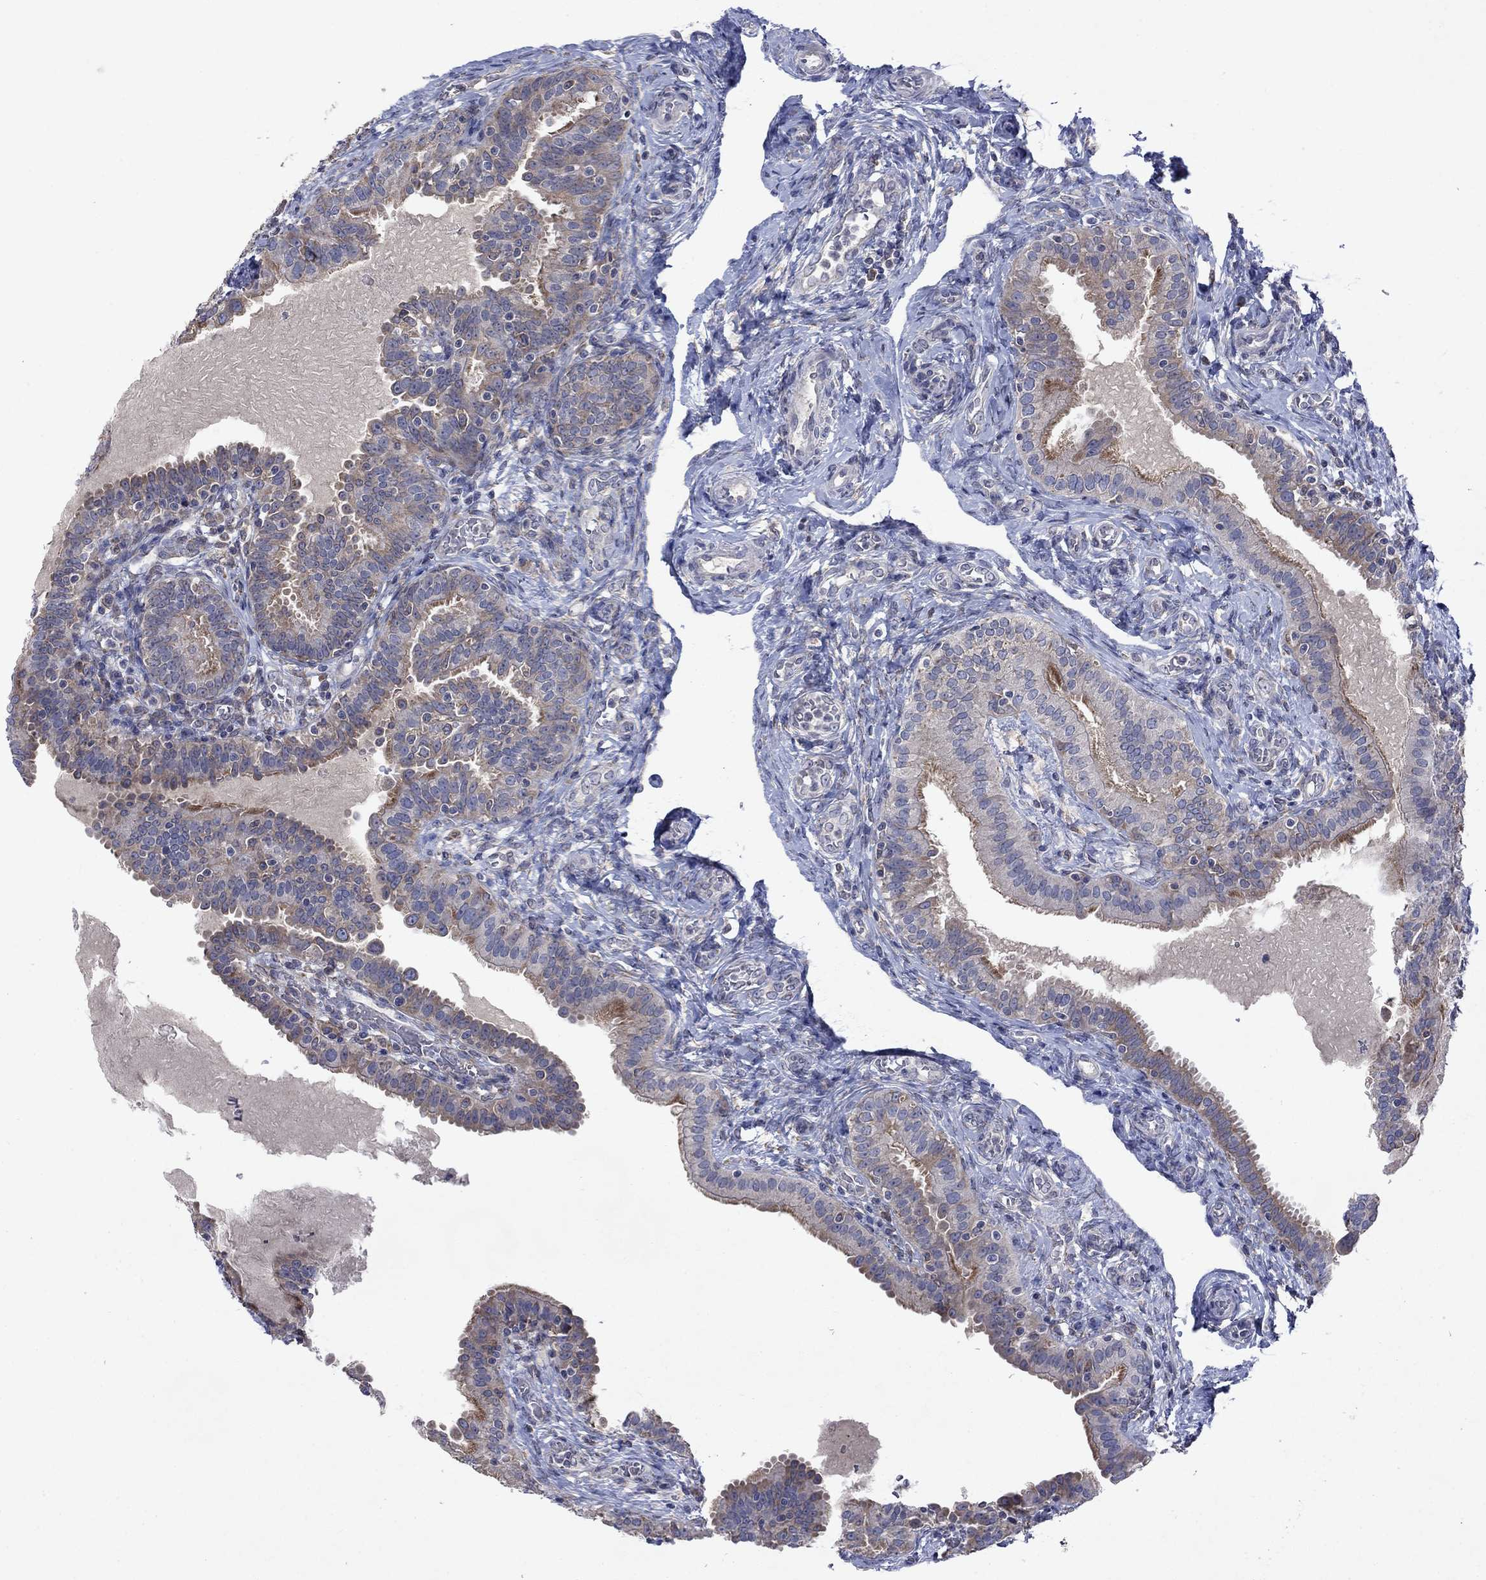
{"staining": {"intensity": "moderate", "quantity": "25%-75%", "location": "cytoplasmic/membranous"}, "tissue": "fallopian tube", "cell_type": "Glandular cells", "image_type": "normal", "snomed": [{"axis": "morphology", "description": "Normal tissue, NOS"}, {"axis": "topography", "description": "Fallopian tube"}, {"axis": "topography", "description": "Ovary"}], "caption": "Glandular cells exhibit medium levels of moderate cytoplasmic/membranous positivity in about 25%-75% of cells in normal fallopian tube.", "gene": "TMEM97", "patient": {"sex": "female", "age": 41}}